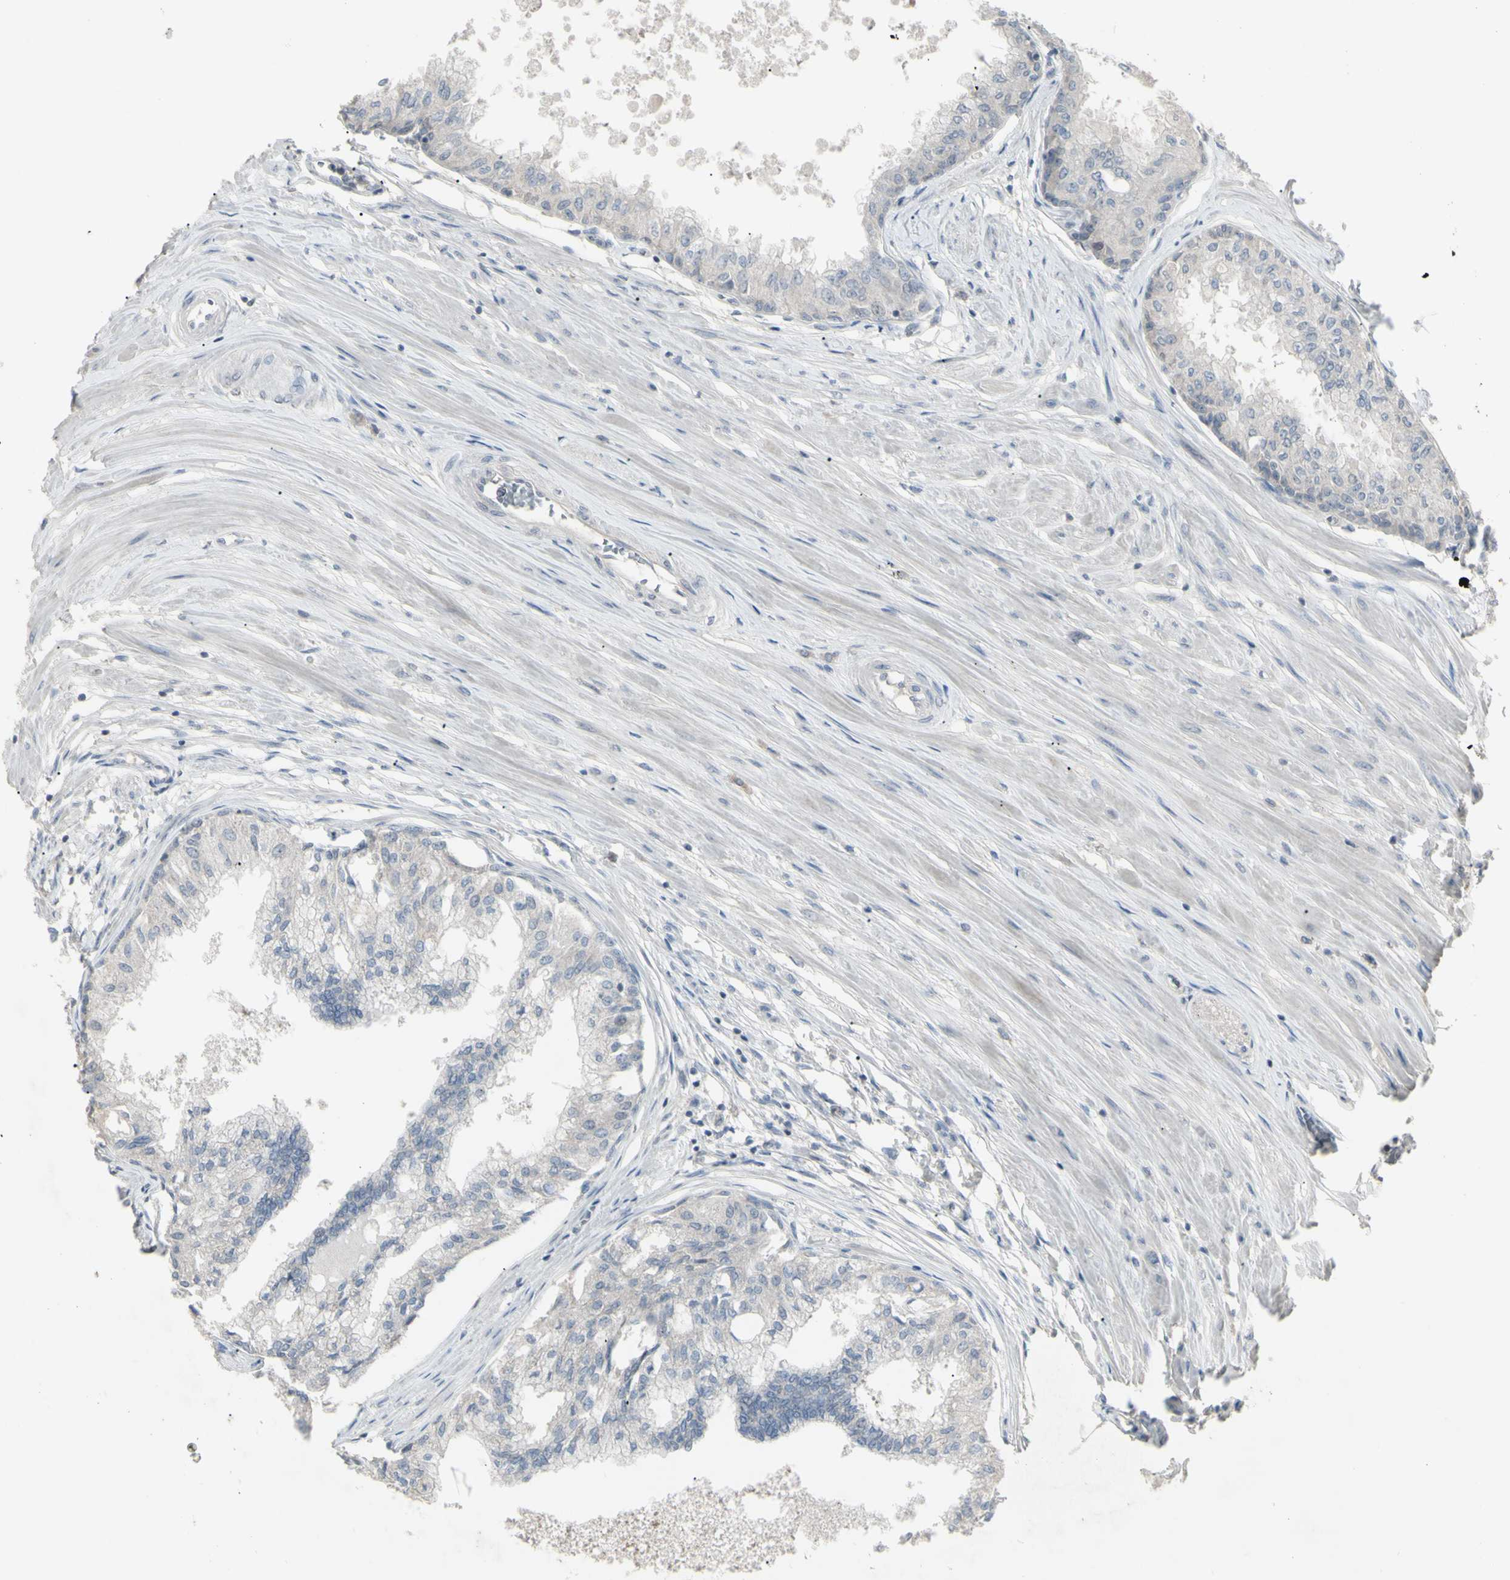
{"staining": {"intensity": "negative", "quantity": "none", "location": "none"}, "tissue": "prostate", "cell_type": "Glandular cells", "image_type": "normal", "snomed": [{"axis": "morphology", "description": "Normal tissue, NOS"}, {"axis": "topography", "description": "Prostate"}, {"axis": "topography", "description": "Seminal veicle"}], "caption": "Micrograph shows no protein staining in glandular cells of unremarkable prostate.", "gene": "PIAS4", "patient": {"sex": "male", "age": 60}}